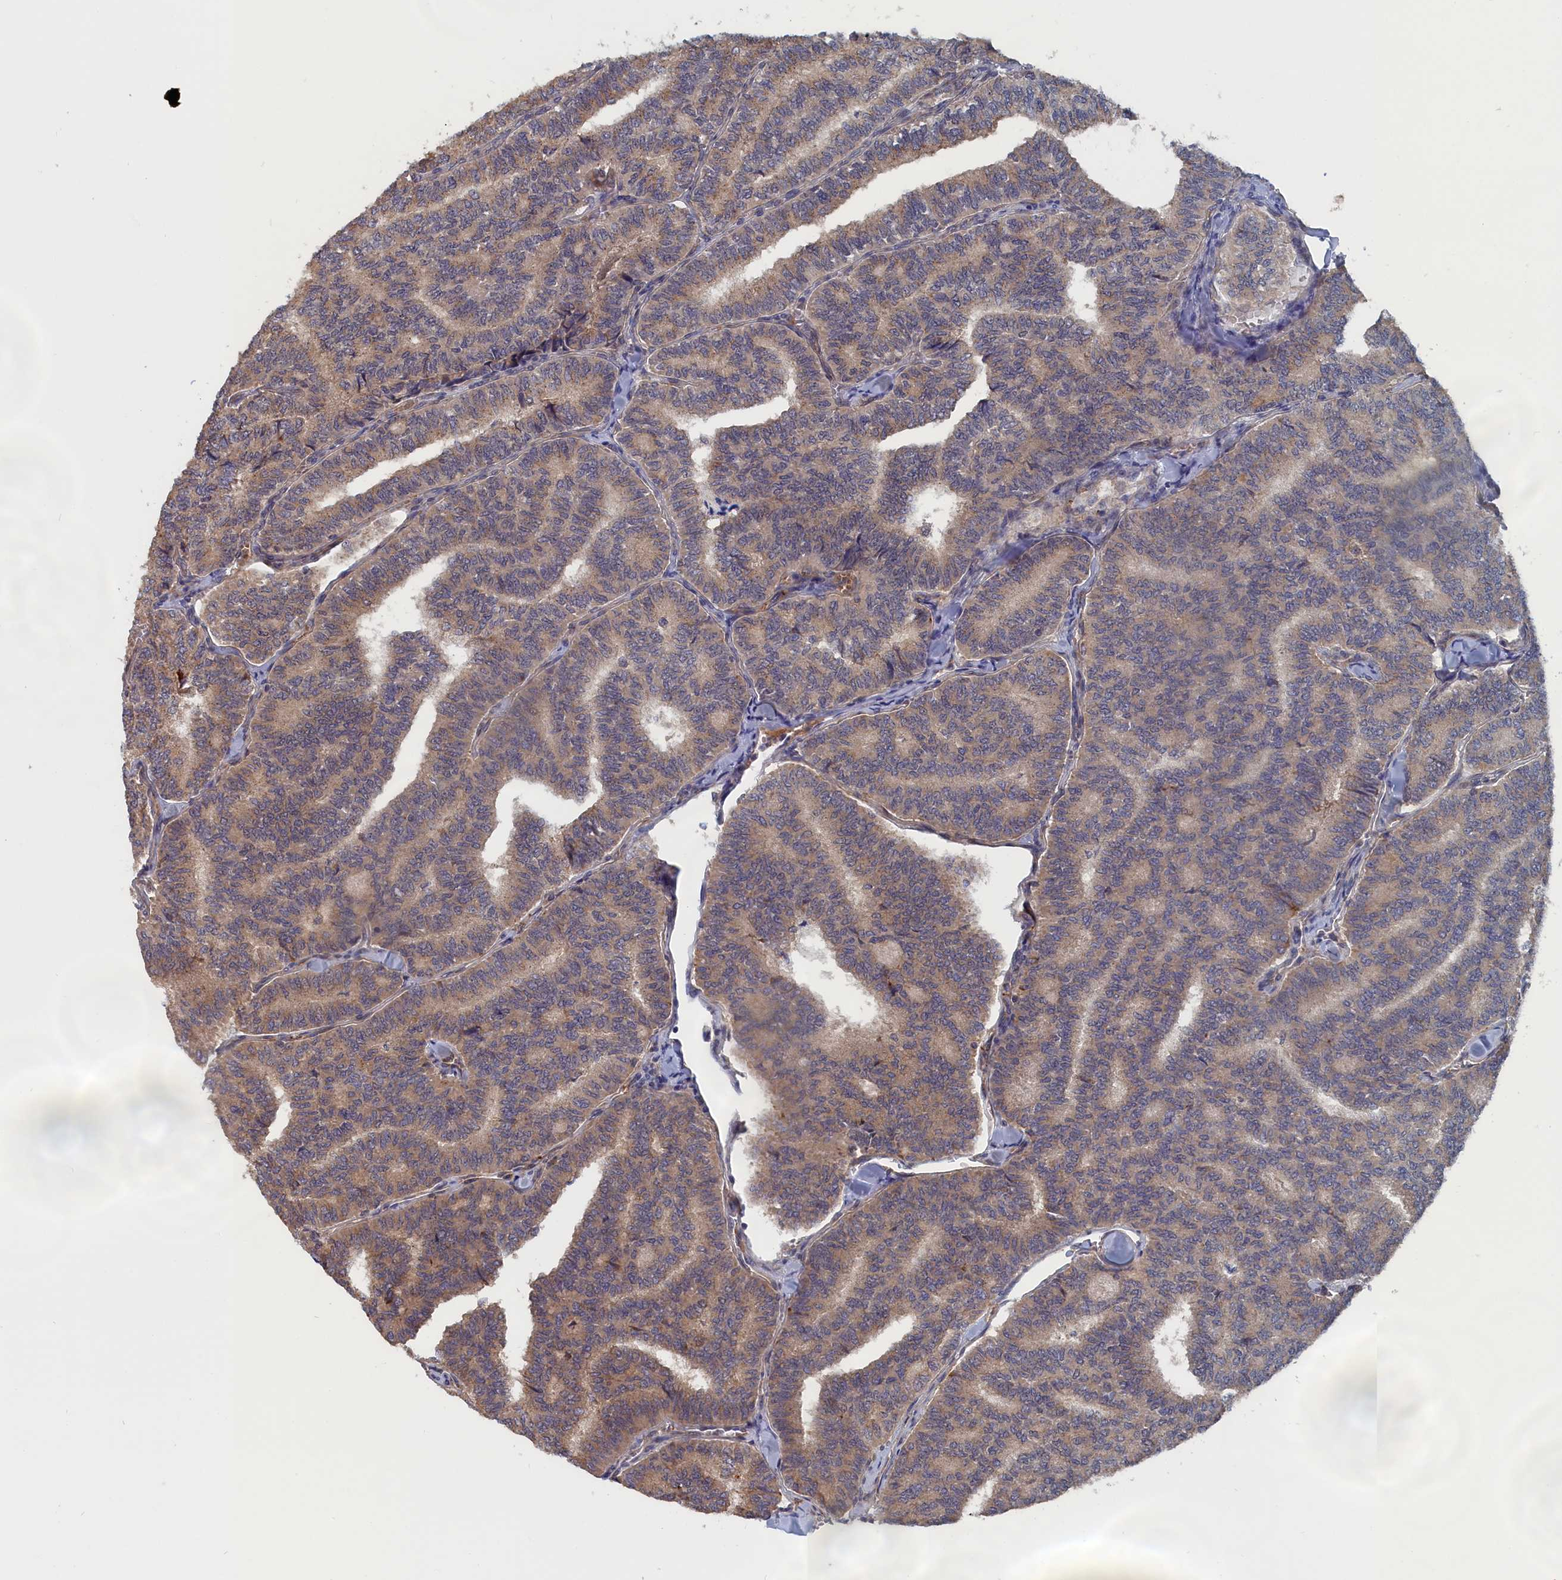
{"staining": {"intensity": "weak", "quantity": "25%-75%", "location": "cytoplasmic/membranous"}, "tissue": "thyroid cancer", "cell_type": "Tumor cells", "image_type": "cancer", "snomed": [{"axis": "morphology", "description": "Papillary adenocarcinoma, NOS"}, {"axis": "topography", "description": "Thyroid gland"}], "caption": "Thyroid papillary adenocarcinoma stained with a protein marker reveals weak staining in tumor cells.", "gene": "TRAPPC2L", "patient": {"sex": "female", "age": 35}}